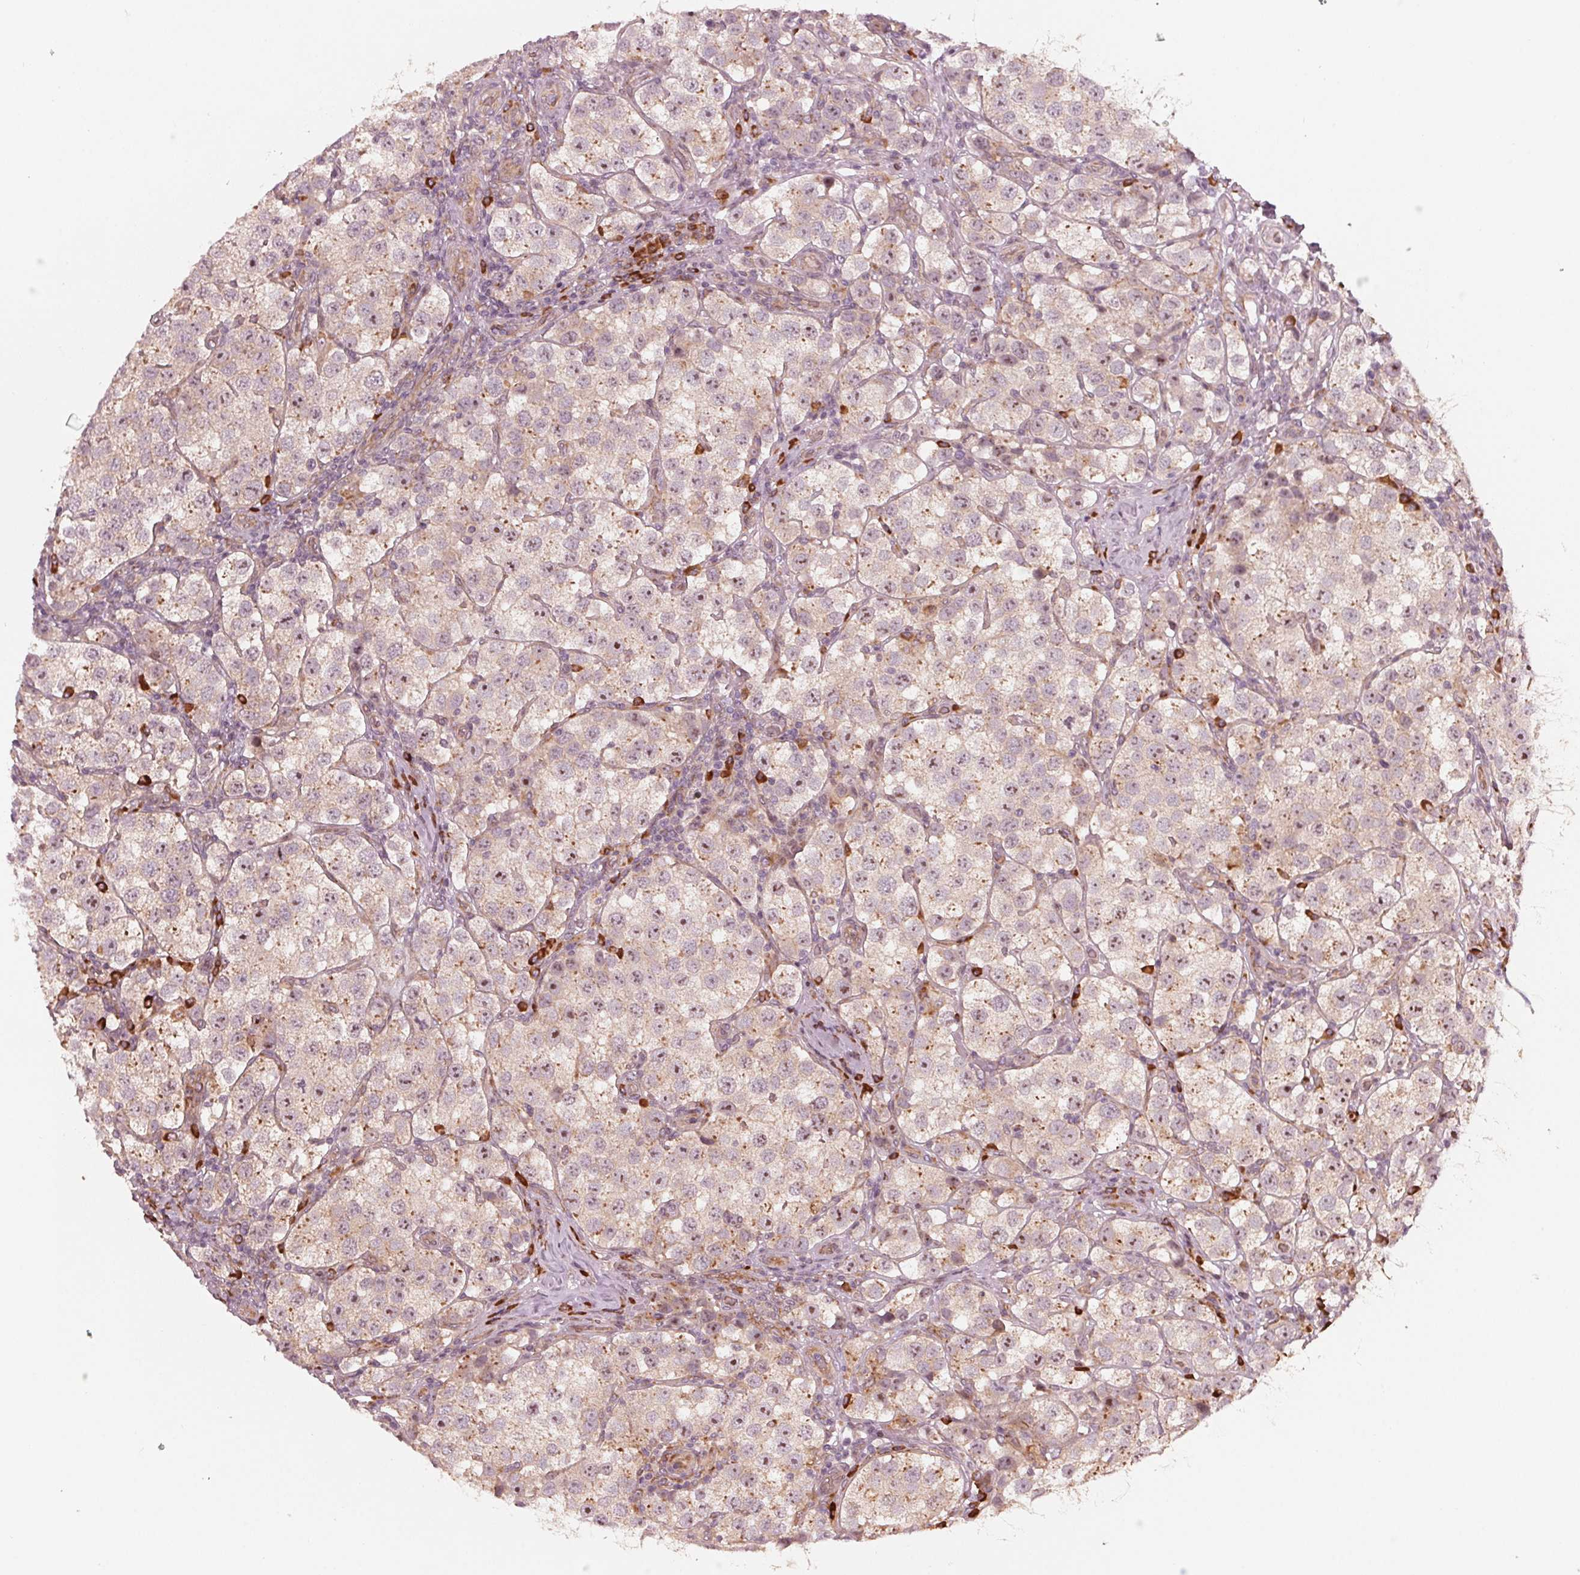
{"staining": {"intensity": "weak", "quantity": "25%-75%", "location": "cytoplasmic/membranous"}, "tissue": "testis cancer", "cell_type": "Tumor cells", "image_type": "cancer", "snomed": [{"axis": "morphology", "description": "Seminoma, NOS"}, {"axis": "topography", "description": "Testis"}], "caption": "Tumor cells exhibit weak cytoplasmic/membranous positivity in approximately 25%-75% of cells in testis seminoma.", "gene": "CMIP", "patient": {"sex": "male", "age": 37}}